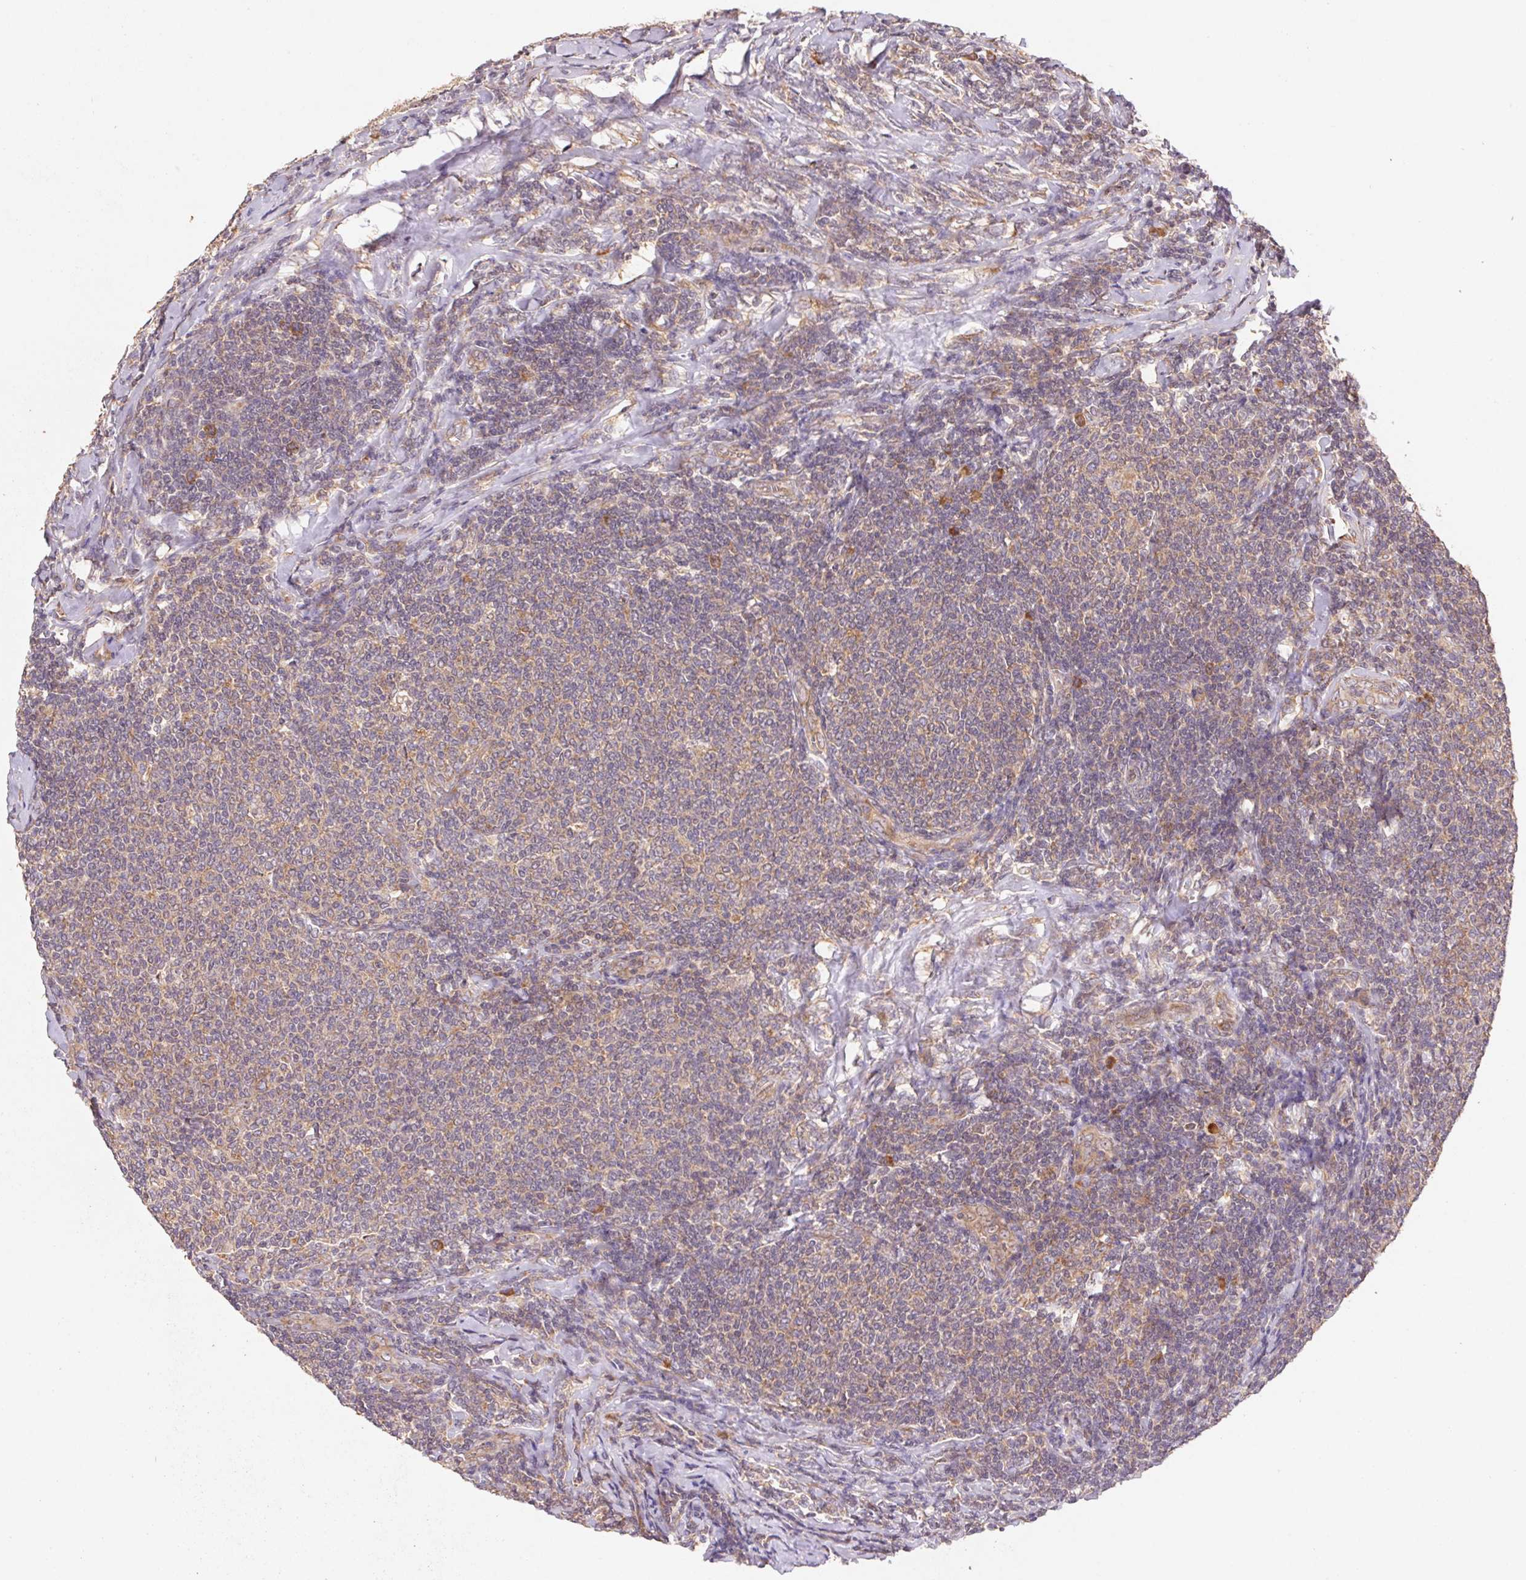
{"staining": {"intensity": "negative", "quantity": "none", "location": "none"}, "tissue": "lymphoma", "cell_type": "Tumor cells", "image_type": "cancer", "snomed": [{"axis": "morphology", "description": "Malignant lymphoma, non-Hodgkin's type, Low grade"}, {"axis": "topography", "description": "Lymph node"}], "caption": "Immunohistochemistry of human lymphoma demonstrates no positivity in tumor cells.", "gene": "RPL27A", "patient": {"sex": "male", "age": 52}}